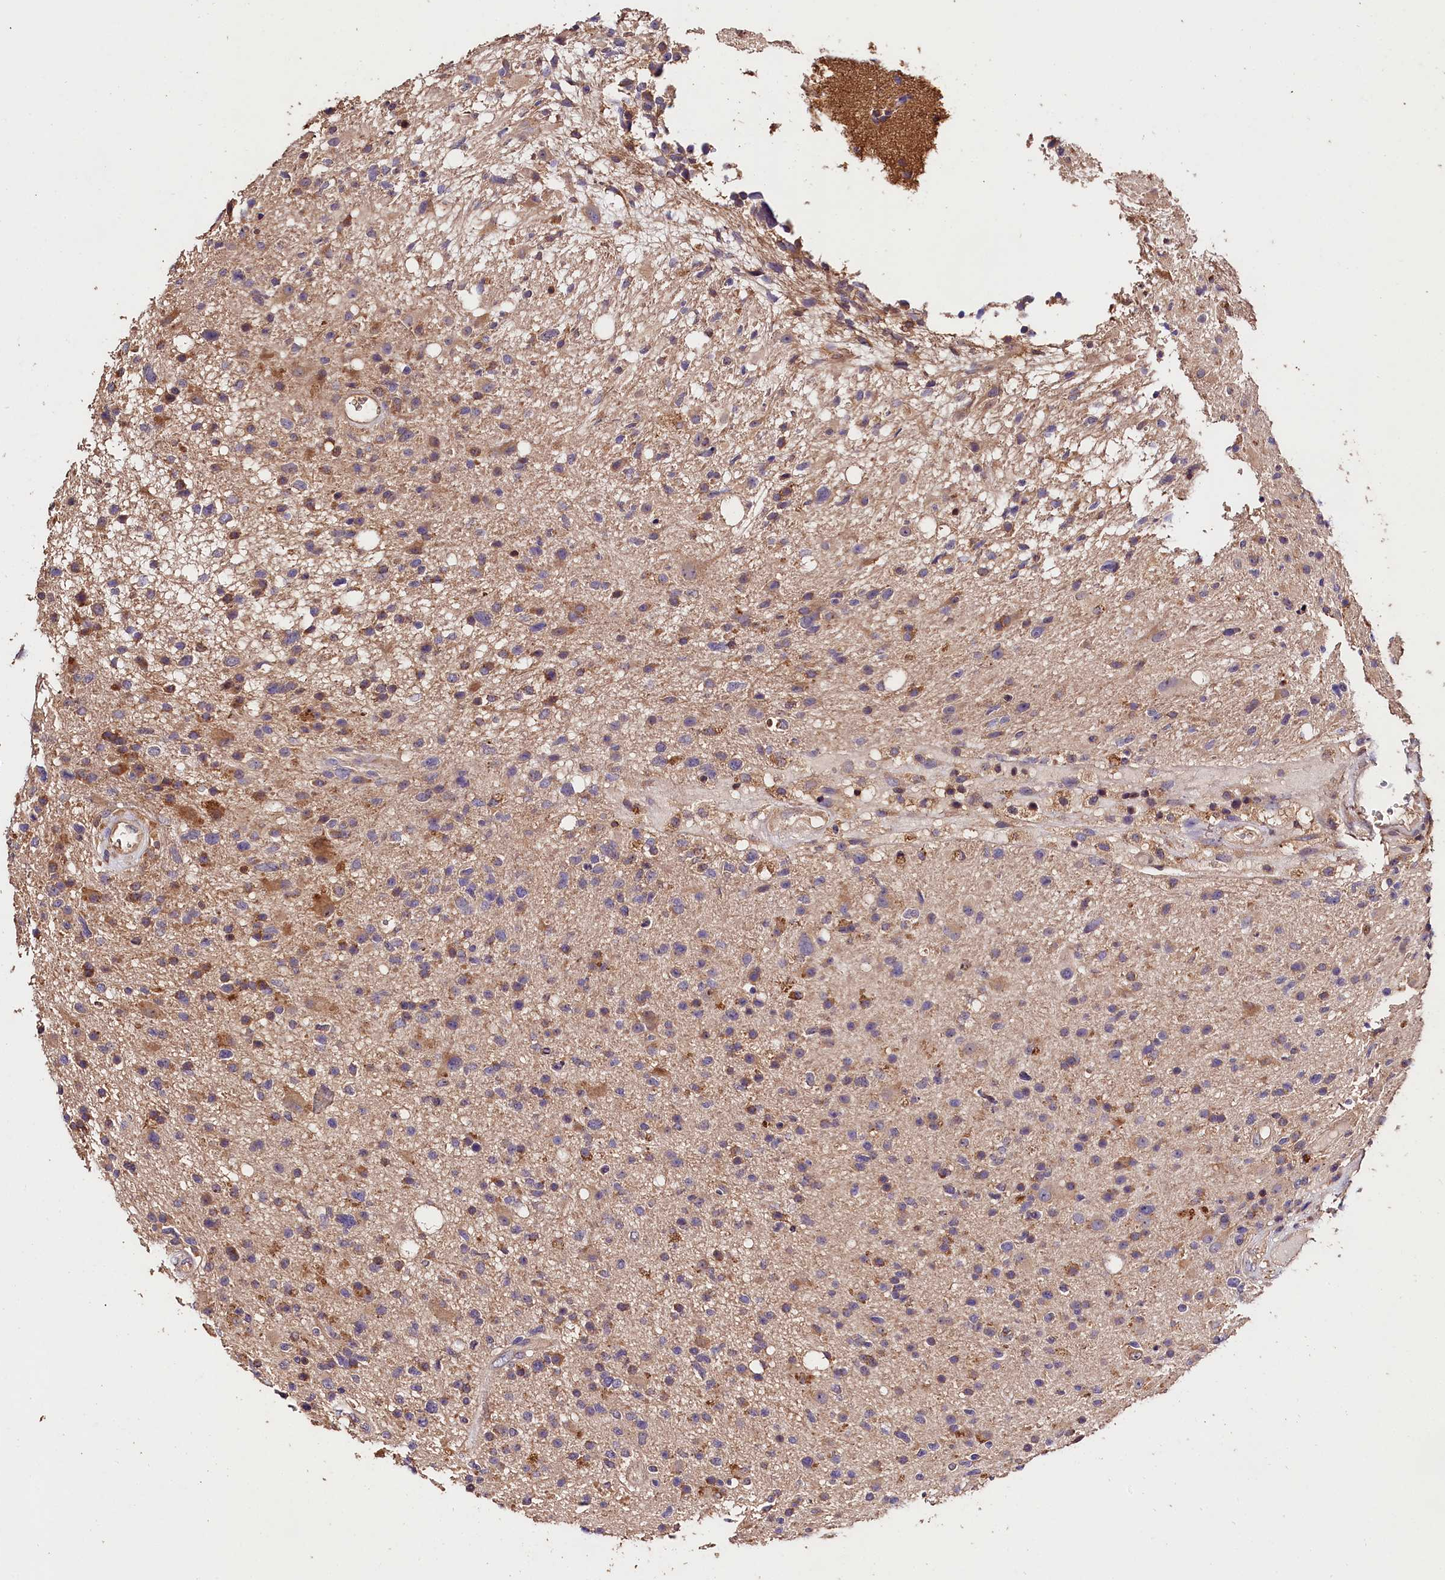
{"staining": {"intensity": "moderate", "quantity": "25%-75%", "location": "cytoplasmic/membranous"}, "tissue": "glioma", "cell_type": "Tumor cells", "image_type": "cancer", "snomed": [{"axis": "morphology", "description": "Glioma, malignant, High grade"}, {"axis": "topography", "description": "Brain"}], "caption": "Moderate cytoplasmic/membranous positivity is appreciated in about 25%-75% of tumor cells in glioma. (Stains: DAB in brown, nuclei in blue, Microscopy: brightfield microscopy at high magnification).", "gene": "OAS3", "patient": {"sex": "male", "age": 33}}